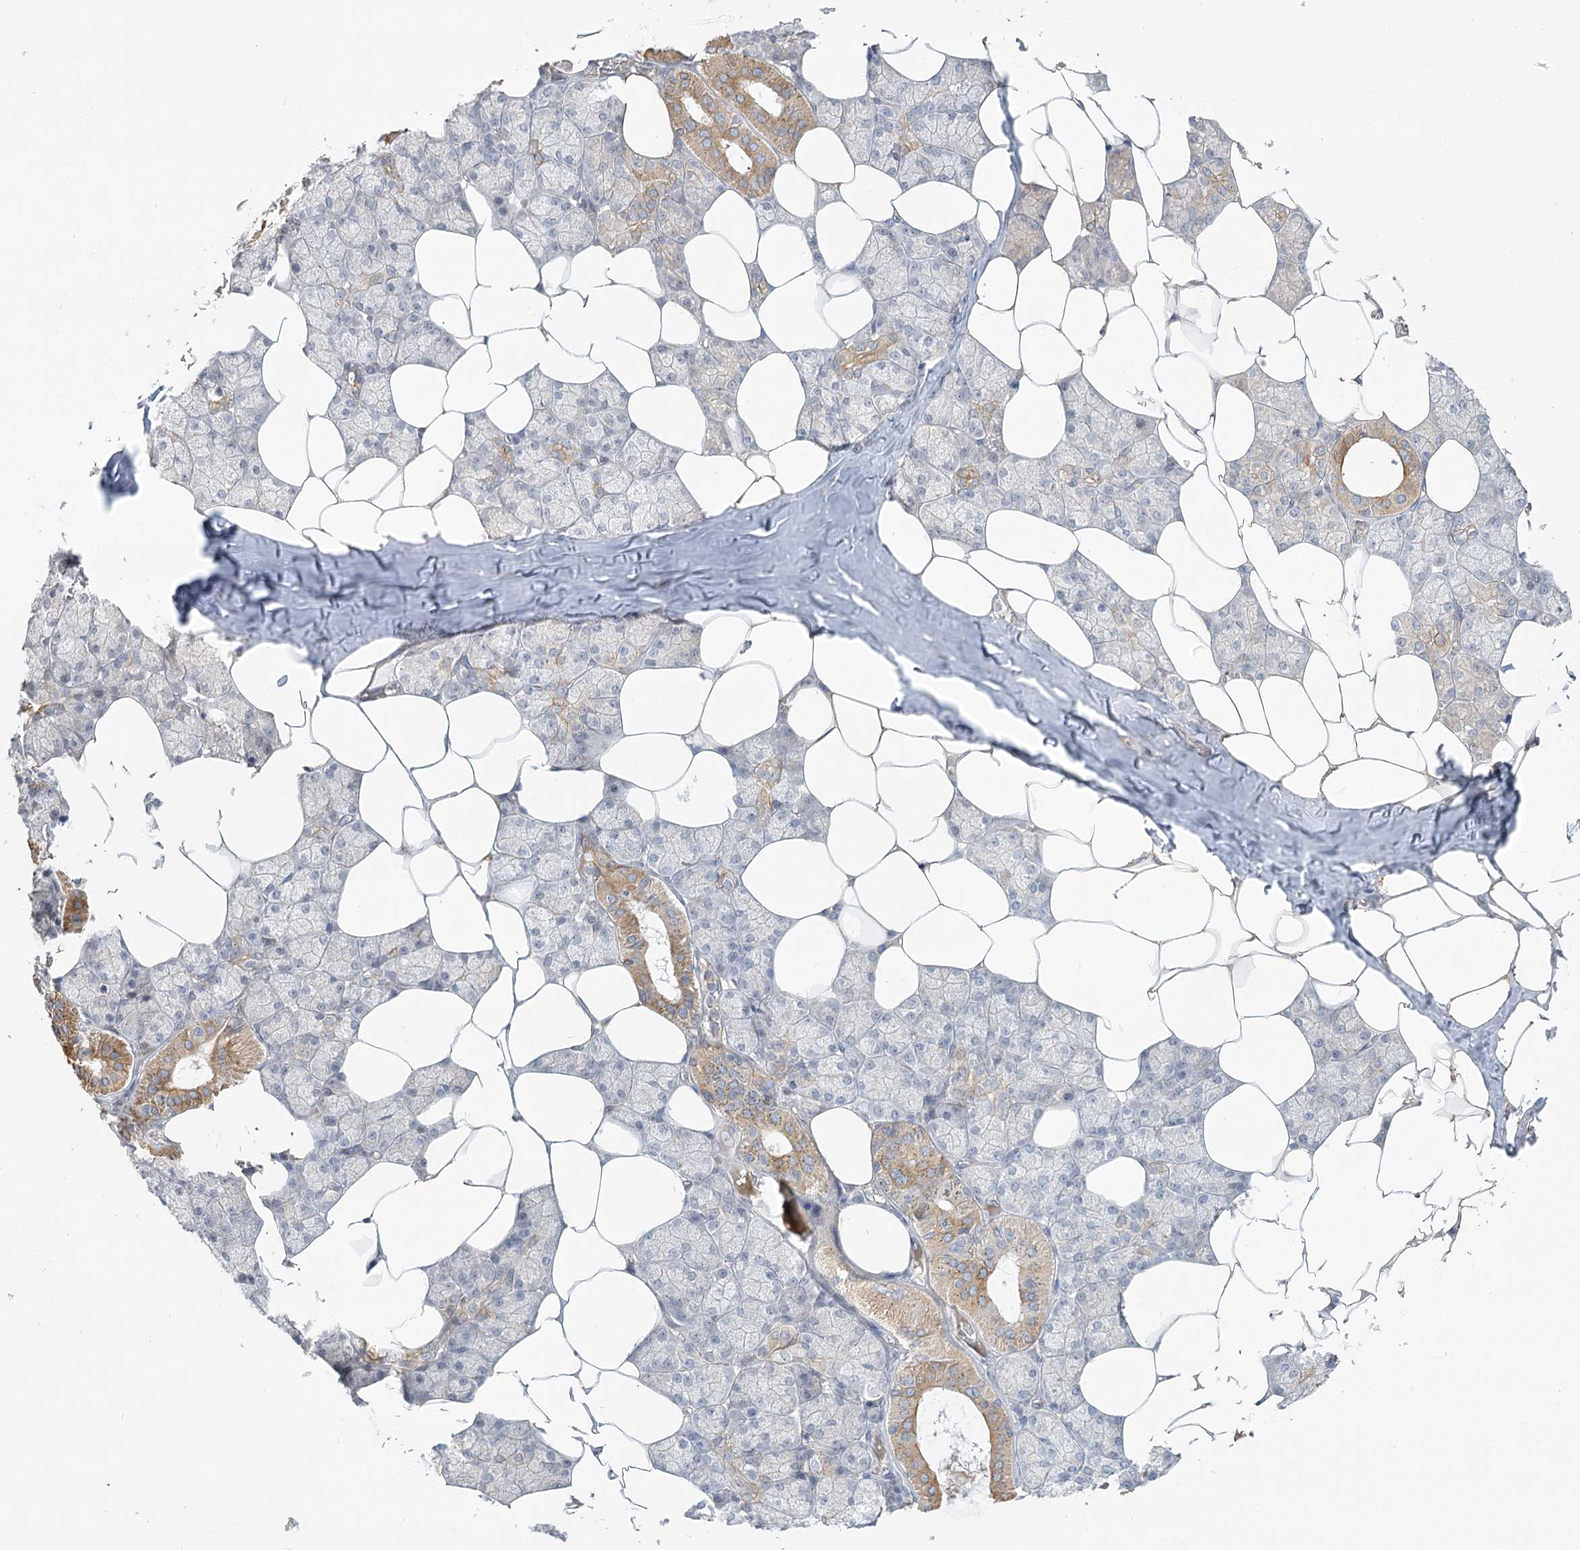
{"staining": {"intensity": "moderate", "quantity": "25%-75%", "location": "cytoplasmic/membranous"}, "tissue": "salivary gland", "cell_type": "Glandular cells", "image_type": "normal", "snomed": [{"axis": "morphology", "description": "Normal tissue, NOS"}, {"axis": "topography", "description": "Salivary gland"}], "caption": "IHC histopathology image of unremarkable salivary gland stained for a protein (brown), which demonstrates medium levels of moderate cytoplasmic/membranous positivity in approximately 25%-75% of glandular cells.", "gene": "GUCY2C", "patient": {"sex": "male", "age": 62}}